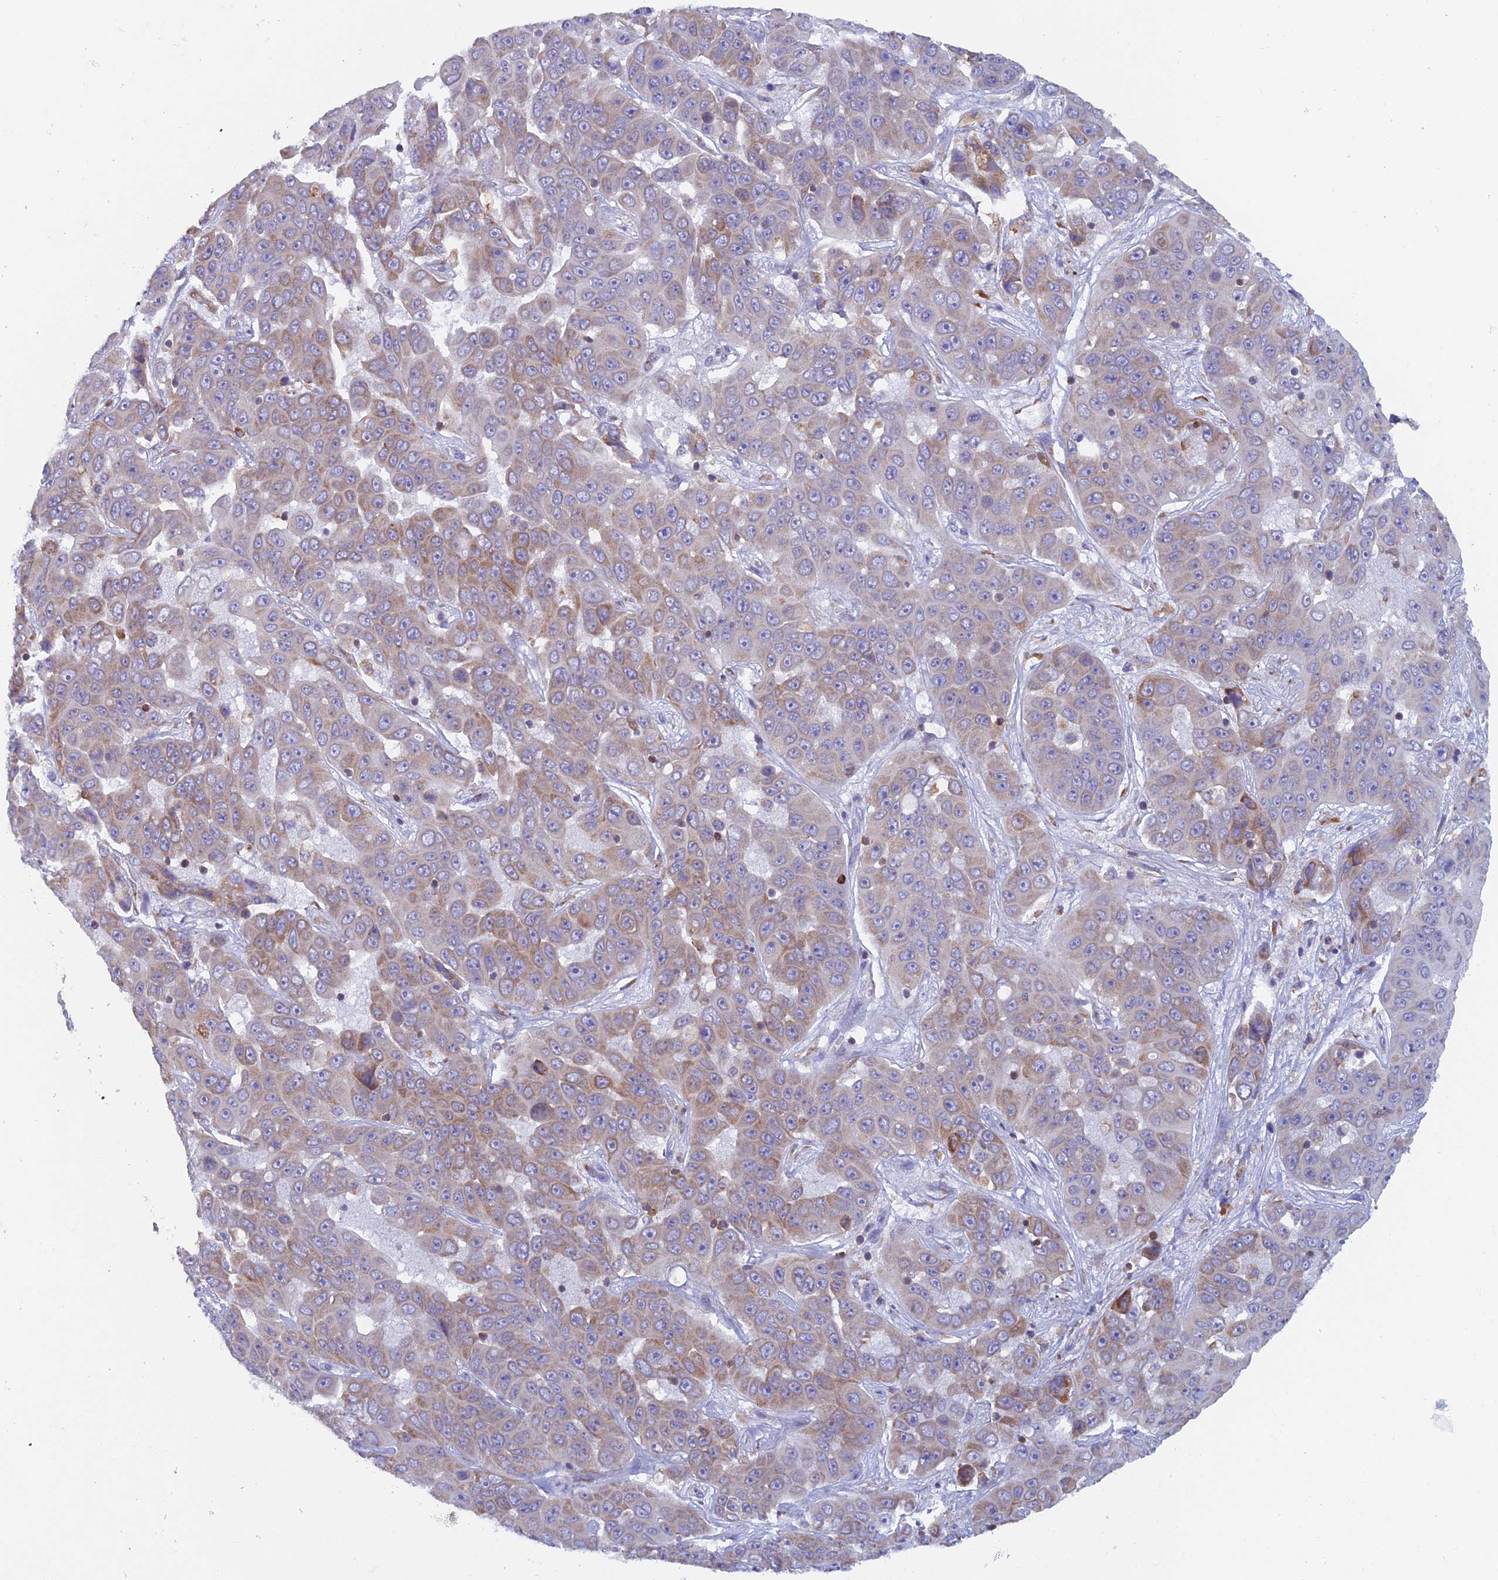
{"staining": {"intensity": "weak", "quantity": "25%-75%", "location": "cytoplasmic/membranous"}, "tissue": "liver cancer", "cell_type": "Tumor cells", "image_type": "cancer", "snomed": [{"axis": "morphology", "description": "Cholangiocarcinoma"}, {"axis": "topography", "description": "Liver"}], "caption": "High-power microscopy captured an immunohistochemistry image of cholangiocarcinoma (liver), revealing weak cytoplasmic/membranous staining in approximately 25%-75% of tumor cells. (brown staining indicates protein expression, while blue staining denotes nuclei).", "gene": "ABI3BP", "patient": {"sex": "female", "age": 52}}